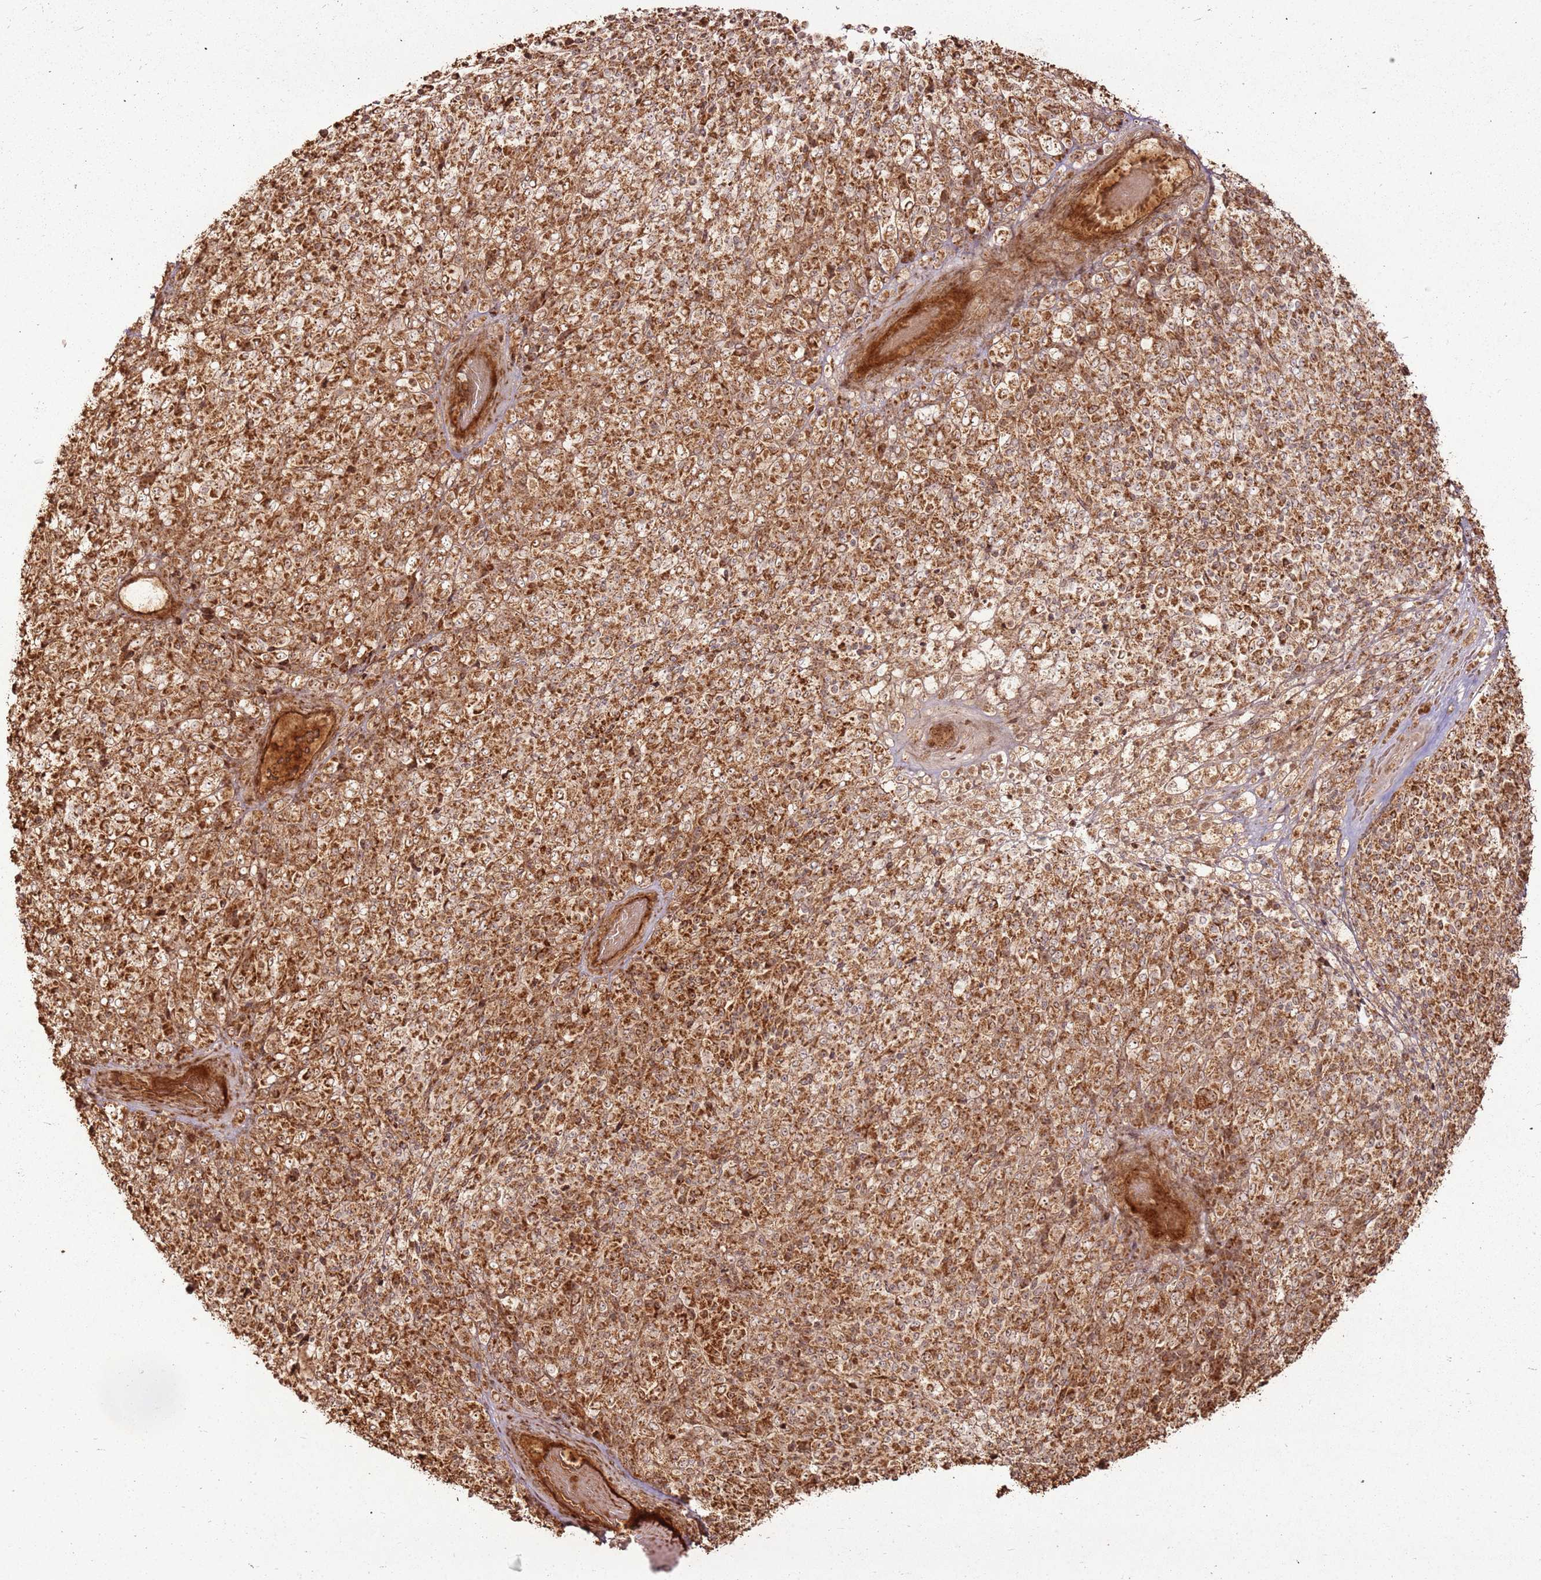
{"staining": {"intensity": "moderate", "quantity": ">75%", "location": "cytoplasmic/membranous"}, "tissue": "melanoma", "cell_type": "Tumor cells", "image_type": "cancer", "snomed": [{"axis": "morphology", "description": "Malignant melanoma, Metastatic site"}, {"axis": "topography", "description": "Brain"}], "caption": "An immunohistochemistry micrograph of tumor tissue is shown. Protein staining in brown shows moderate cytoplasmic/membranous positivity in melanoma within tumor cells.", "gene": "MRPS6", "patient": {"sex": "female", "age": 56}}